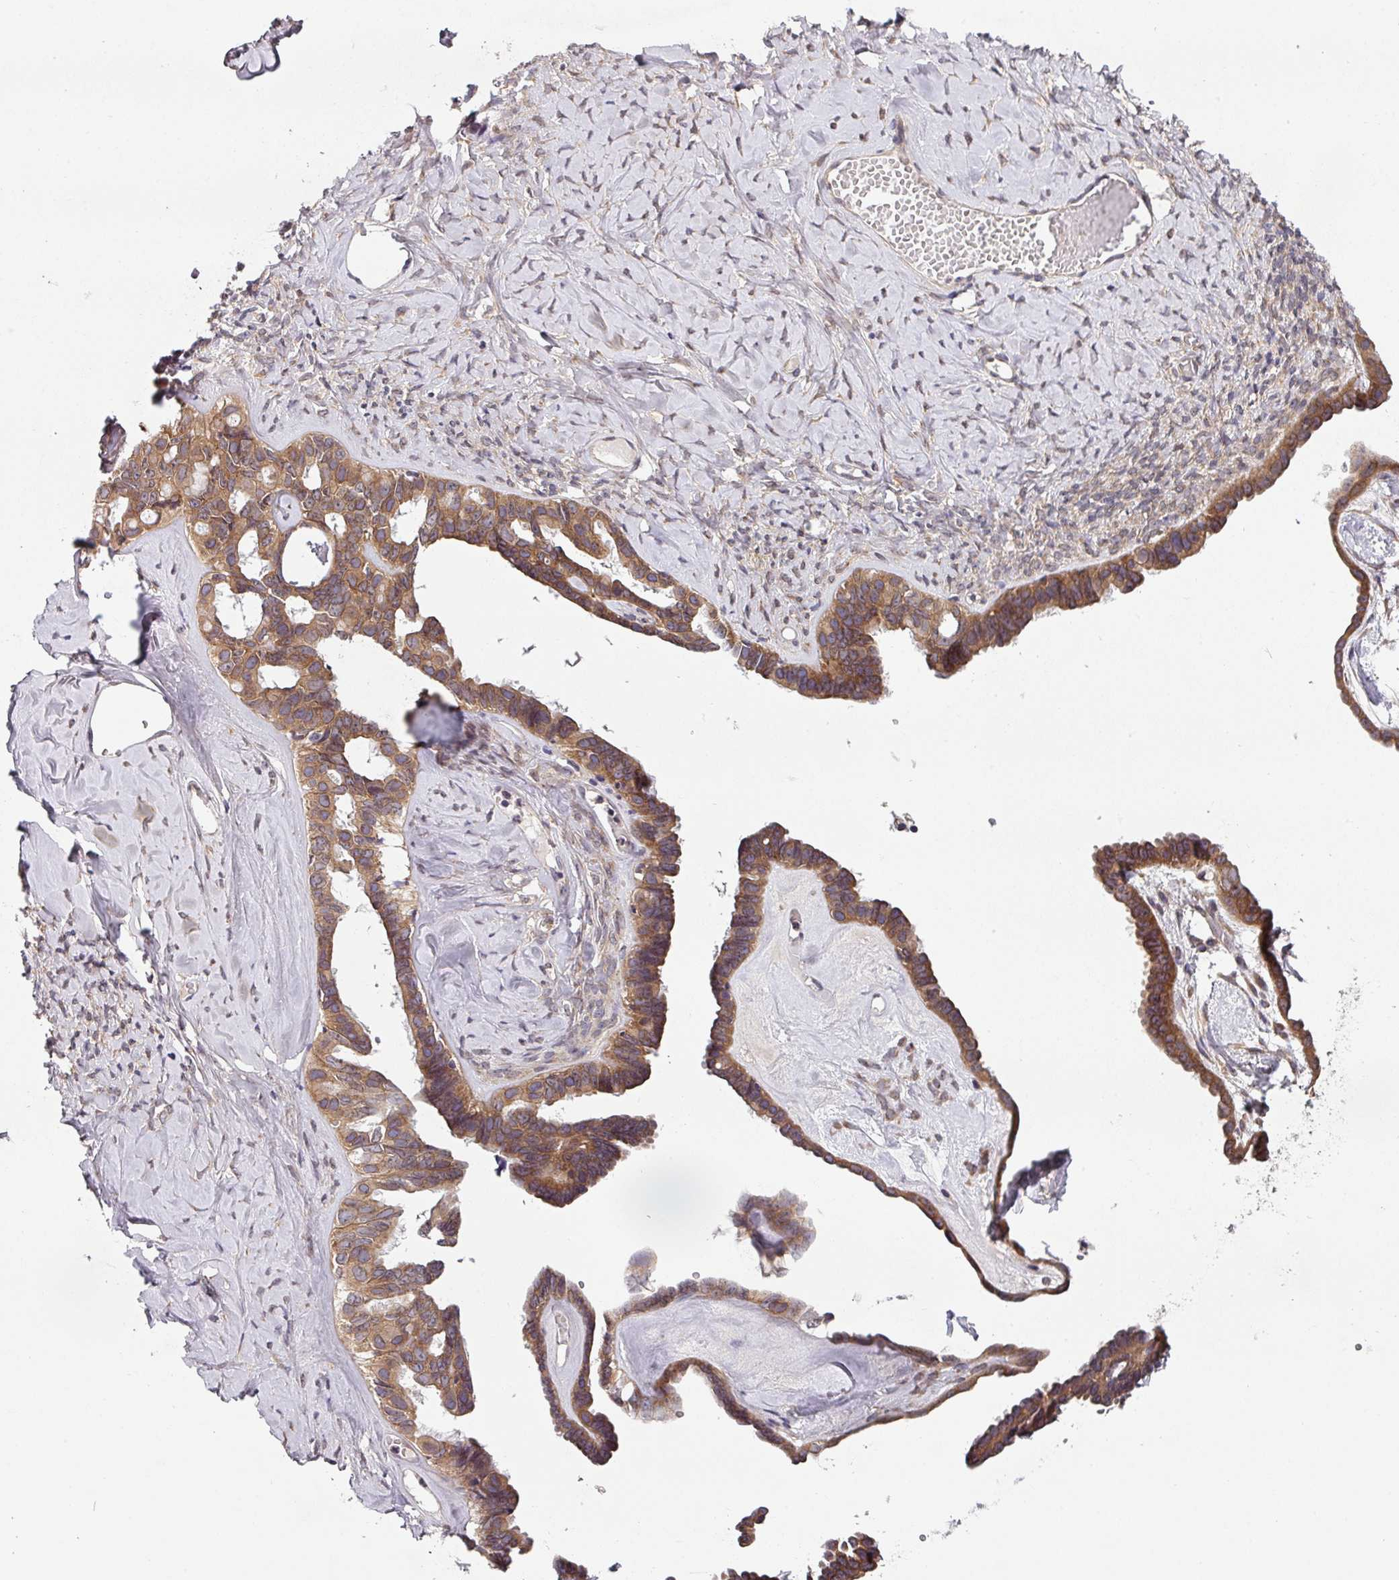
{"staining": {"intensity": "moderate", "quantity": ">75%", "location": "cytoplasmic/membranous"}, "tissue": "ovarian cancer", "cell_type": "Tumor cells", "image_type": "cancer", "snomed": [{"axis": "morphology", "description": "Cystadenocarcinoma, serous, NOS"}, {"axis": "topography", "description": "Ovary"}], "caption": "Approximately >75% of tumor cells in human ovarian cancer (serous cystadenocarcinoma) exhibit moderate cytoplasmic/membranous protein positivity as visualized by brown immunohistochemical staining.", "gene": "CAMLG", "patient": {"sex": "female", "age": 69}}